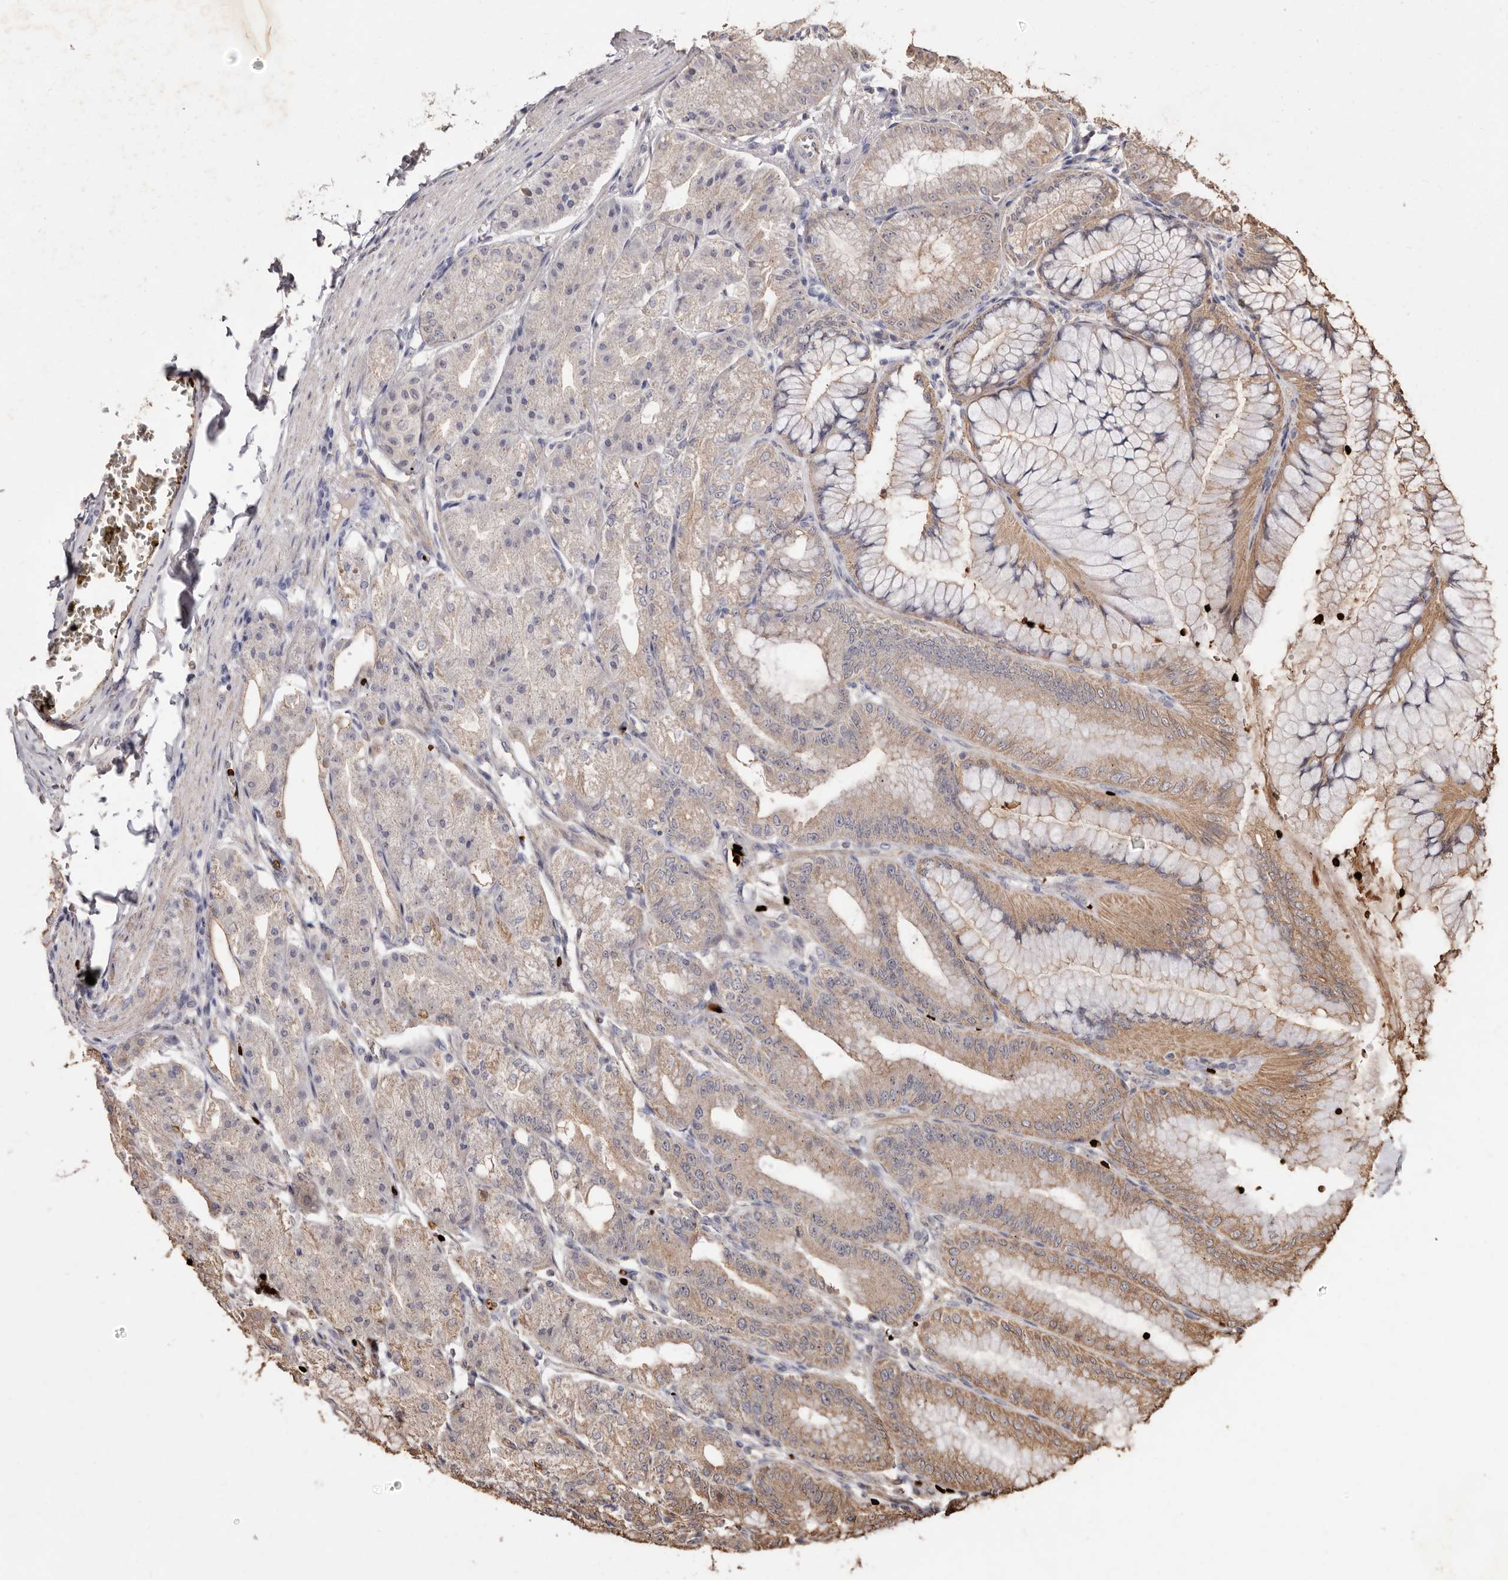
{"staining": {"intensity": "moderate", "quantity": "25%-75%", "location": "cytoplasmic/membranous"}, "tissue": "stomach", "cell_type": "Glandular cells", "image_type": "normal", "snomed": [{"axis": "morphology", "description": "Normal tissue, NOS"}, {"axis": "topography", "description": "Stomach, lower"}], "caption": "Moderate cytoplasmic/membranous positivity for a protein is appreciated in approximately 25%-75% of glandular cells of benign stomach using immunohistochemistry (IHC).", "gene": "GRAMD2A", "patient": {"sex": "male", "age": 71}}